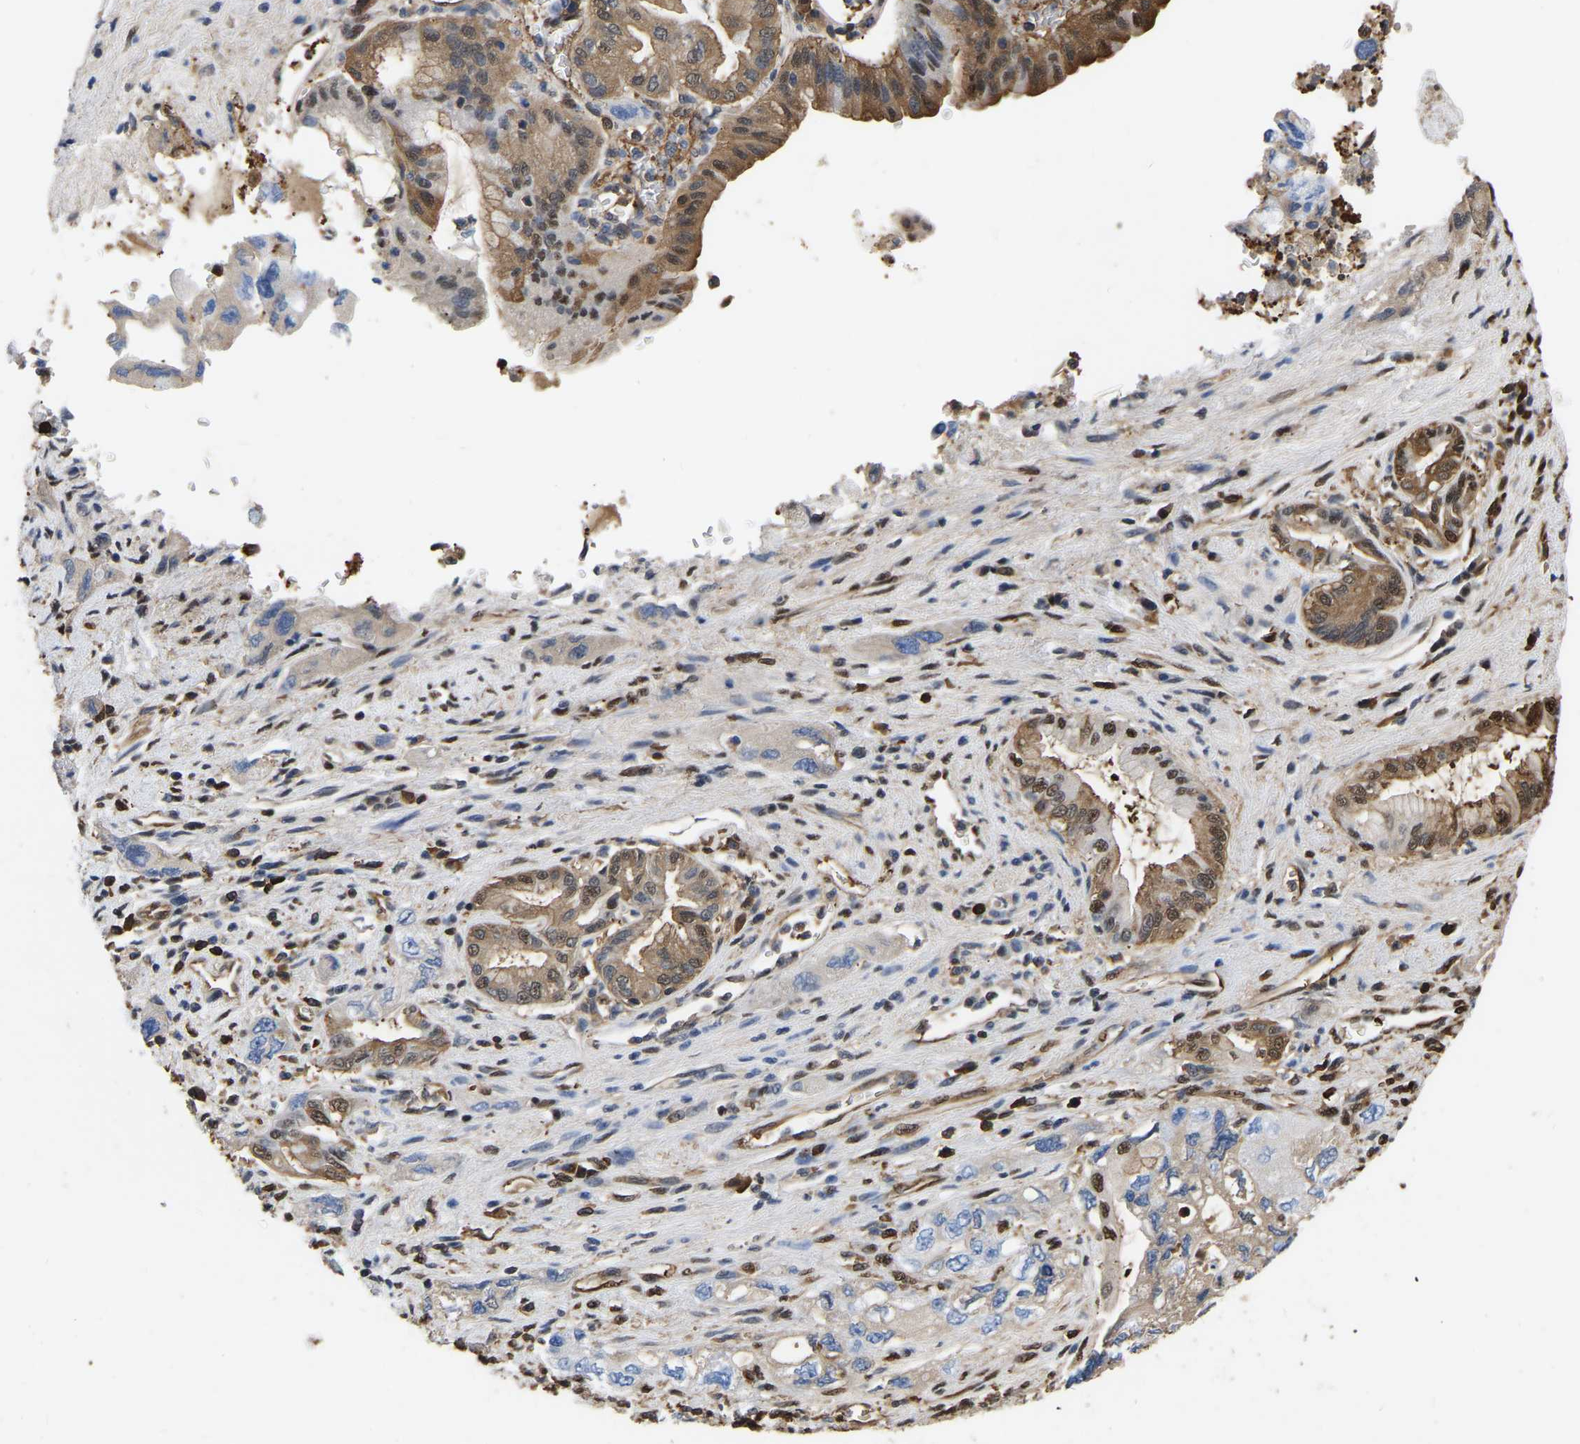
{"staining": {"intensity": "moderate", "quantity": "25%-75%", "location": "cytoplasmic/membranous"}, "tissue": "pancreatic cancer", "cell_type": "Tumor cells", "image_type": "cancer", "snomed": [{"axis": "morphology", "description": "Adenocarcinoma, NOS"}, {"axis": "topography", "description": "Pancreas"}], "caption": "The immunohistochemical stain highlights moderate cytoplasmic/membranous expression in tumor cells of pancreatic cancer (adenocarcinoma) tissue.", "gene": "LDHB", "patient": {"sex": "female", "age": 73}}